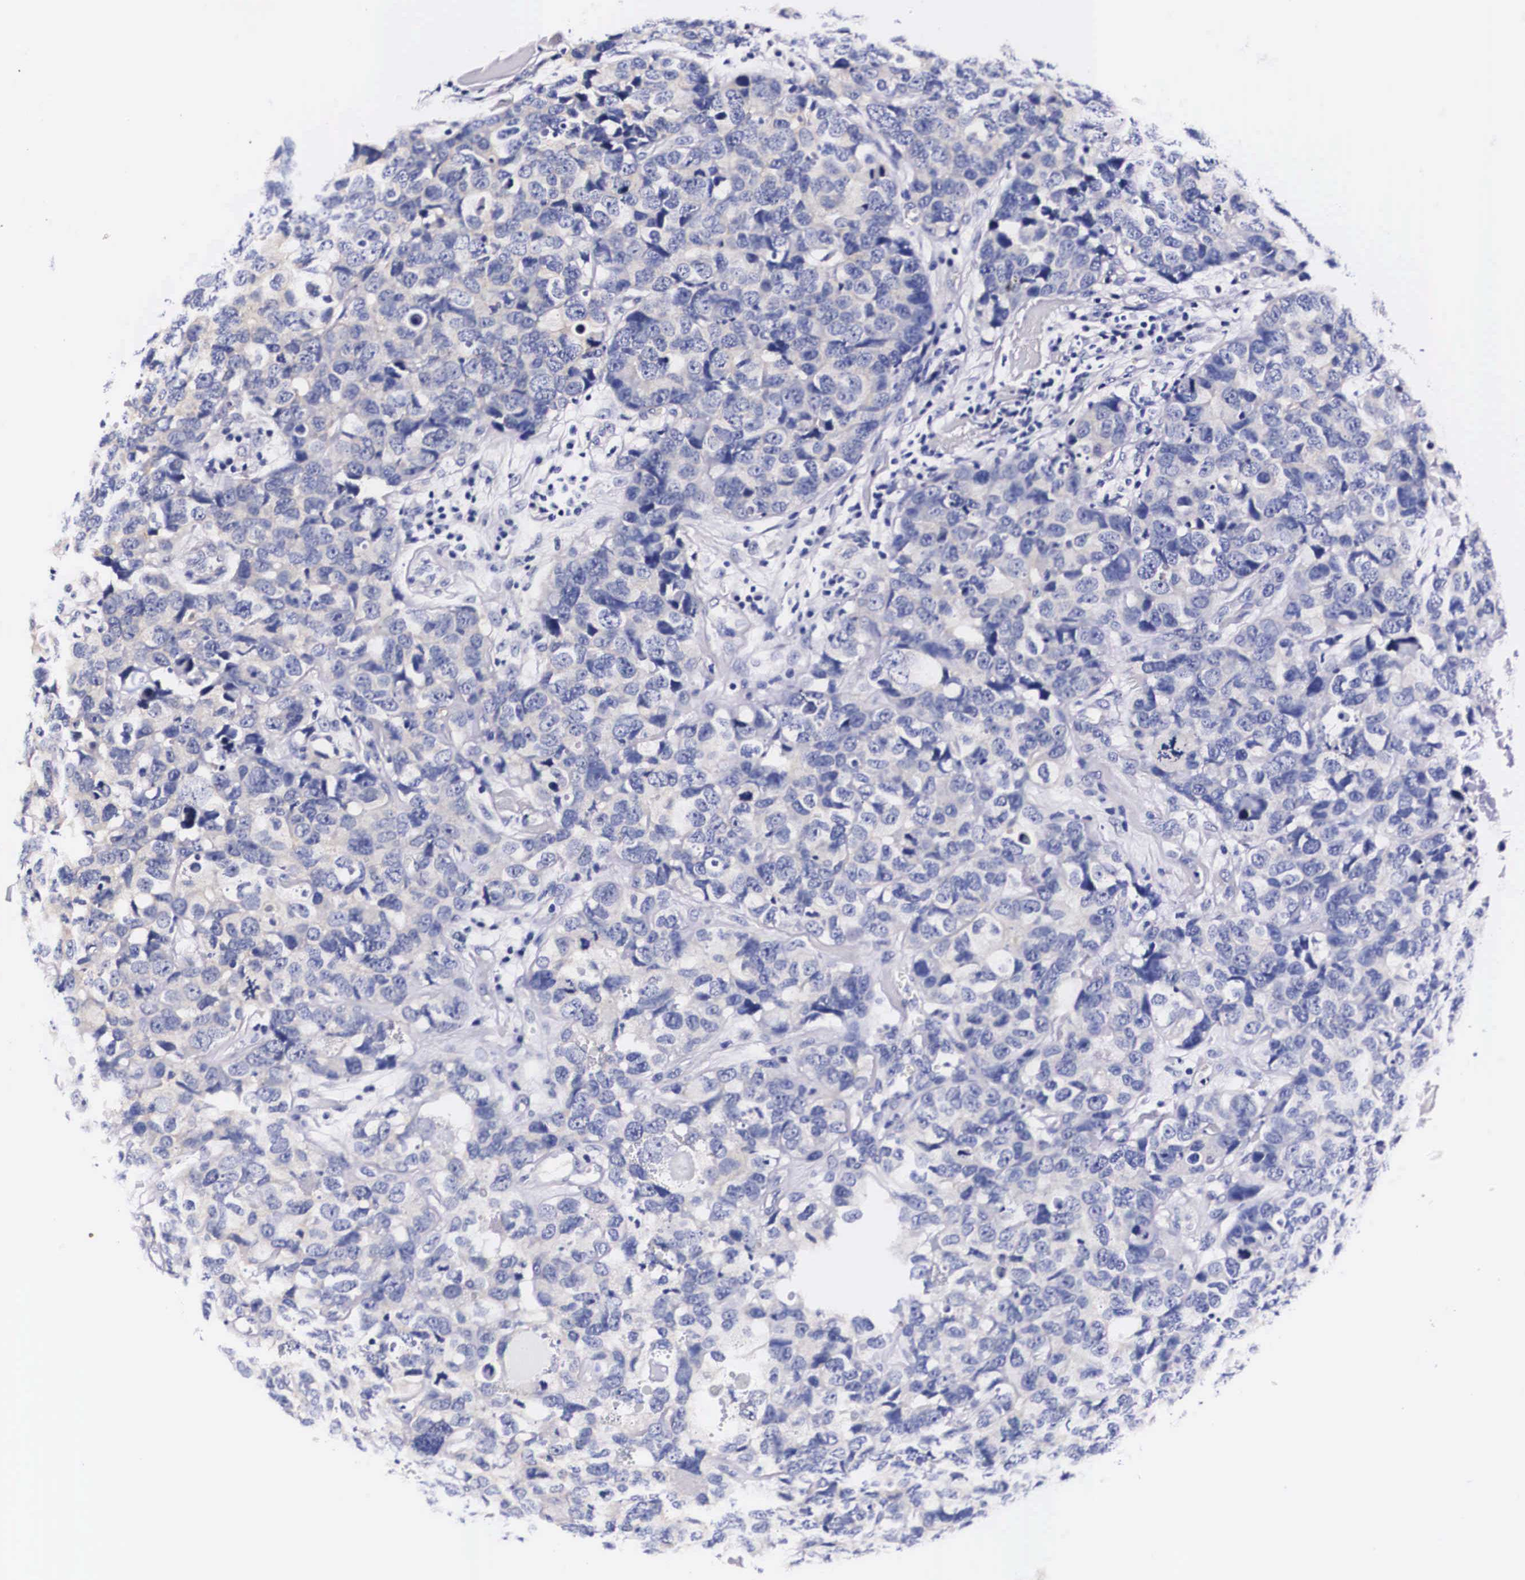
{"staining": {"intensity": "negative", "quantity": "none", "location": "none"}, "tissue": "breast cancer", "cell_type": "Tumor cells", "image_type": "cancer", "snomed": [{"axis": "morphology", "description": "Duct carcinoma"}, {"axis": "topography", "description": "Breast"}], "caption": "High magnification brightfield microscopy of breast cancer (intraductal carcinoma) stained with DAB (3,3'-diaminobenzidine) (brown) and counterstained with hematoxylin (blue): tumor cells show no significant staining.", "gene": "PHETA2", "patient": {"sex": "female", "age": 91}}